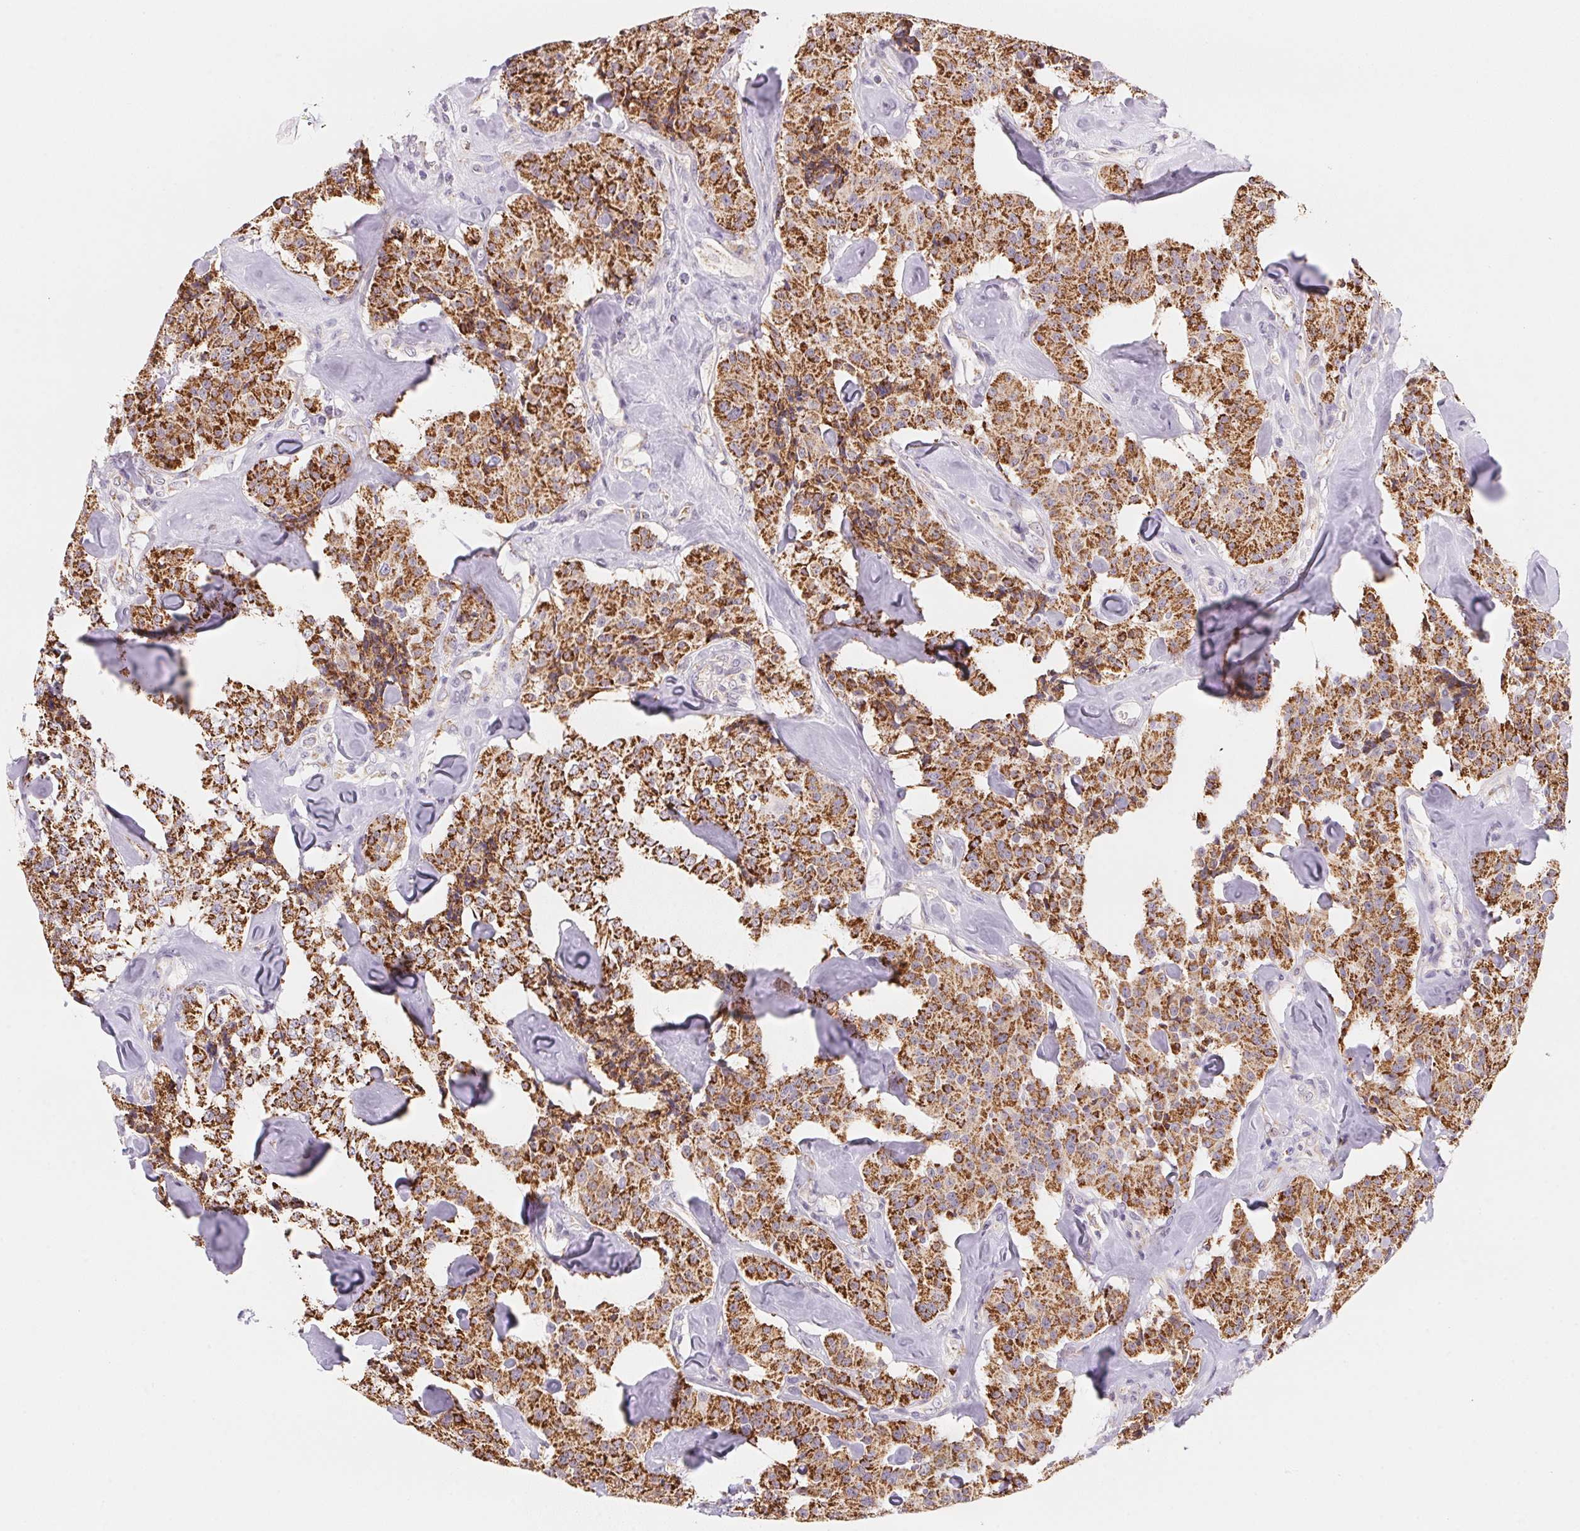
{"staining": {"intensity": "strong", "quantity": ">75%", "location": "cytoplasmic/membranous"}, "tissue": "carcinoid", "cell_type": "Tumor cells", "image_type": "cancer", "snomed": [{"axis": "morphology", "description": "Carcinoid, malignant, NOS"}, {"axis": "topography", "description": "Pancreas"}], "caption": "Carcinoid tissue shows strong cytoplasmic/membranous expression in about >75% of tumor cells, visualized by immunohistochemistry.", "gene": "GIPC2", "patient": {"sex": "male", "age": 41}}